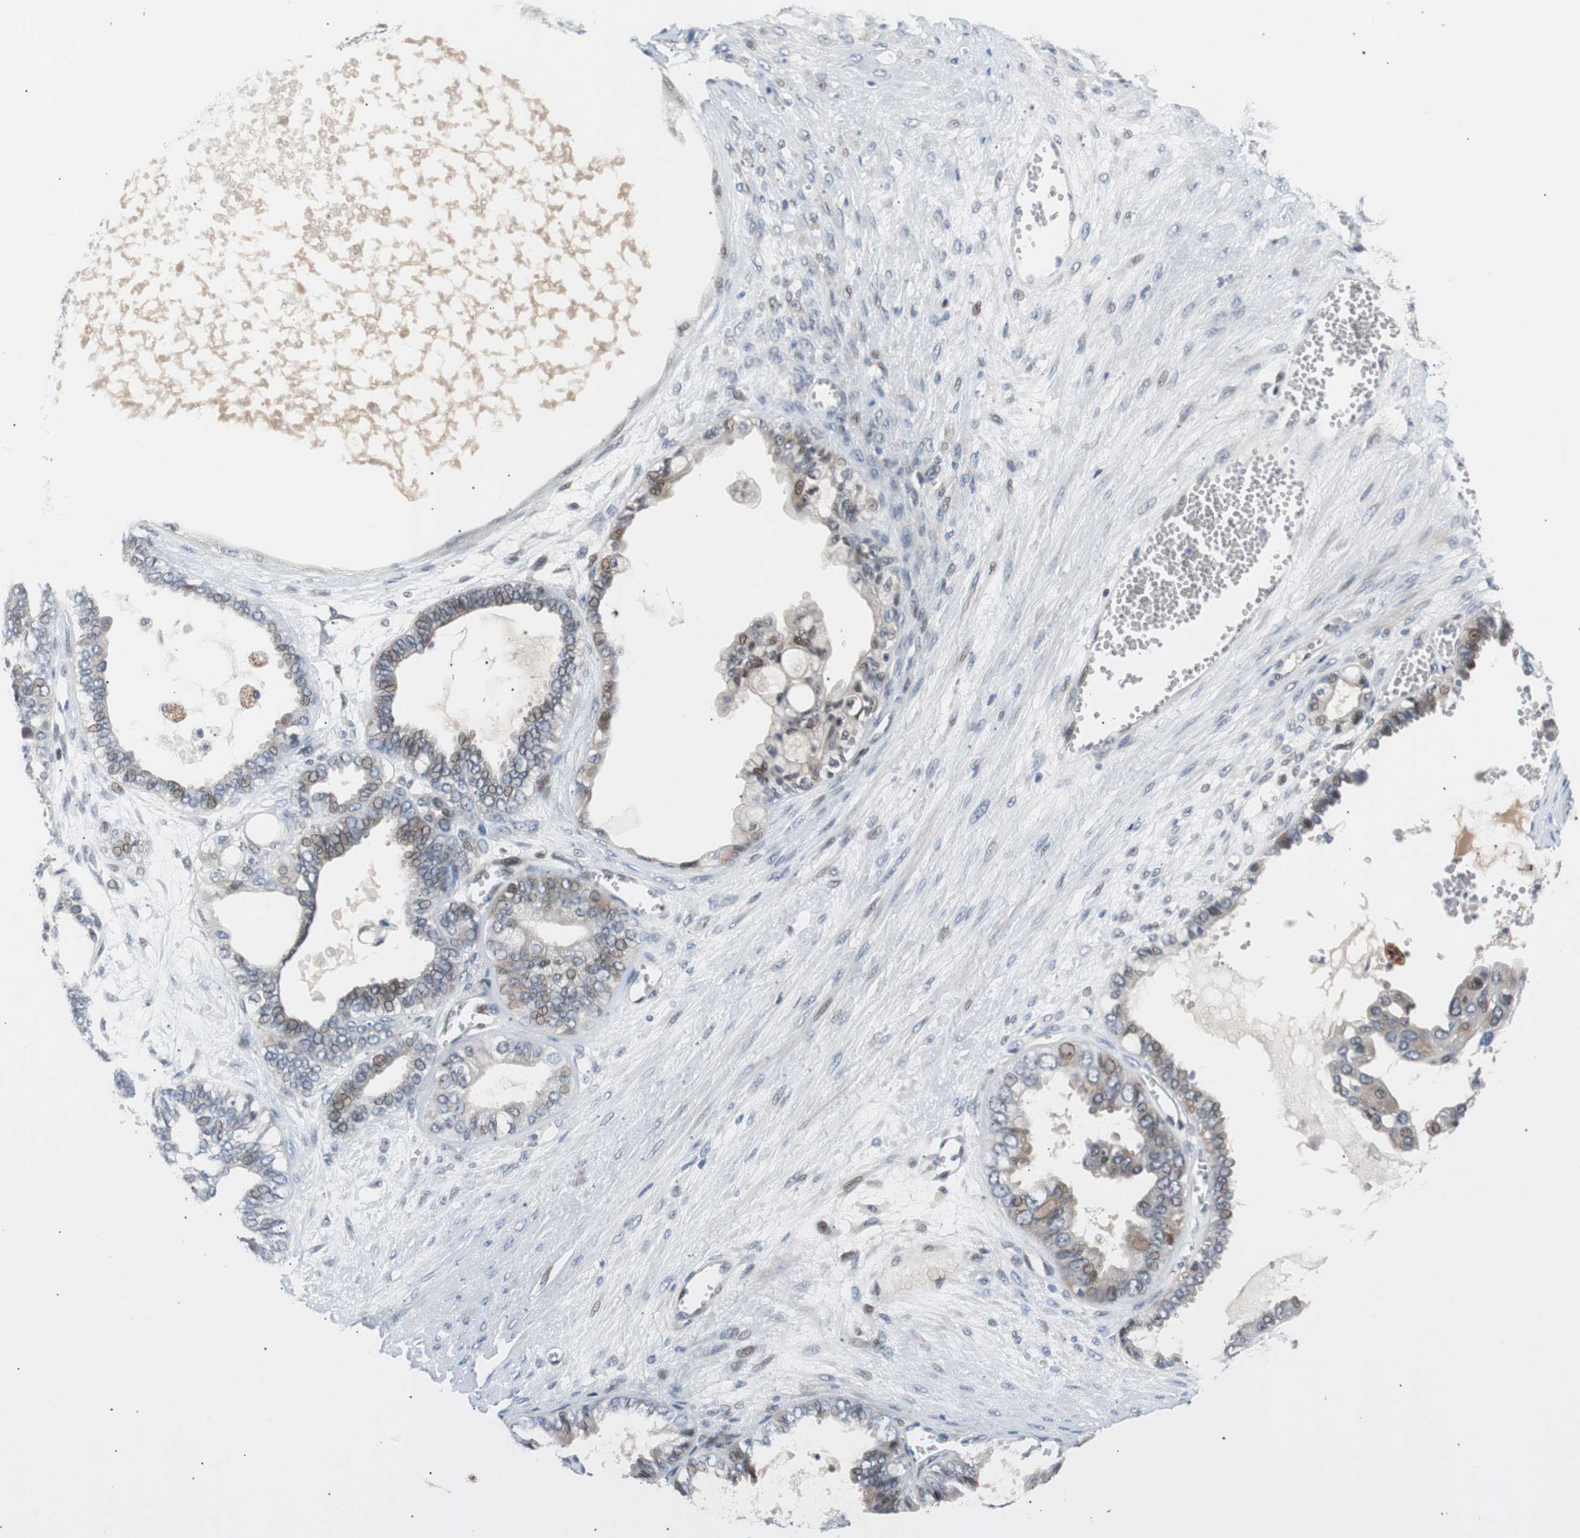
{"staining": {"intensity": "weak", "quantity": "25%-75%", "location": "nuclear"}, "tissue": "ovarian cancer", "cell_type": "Tumor cells", "image_type": "cancer", "snomed": [{"axis": "morphology", "description": "Carcinoma, NOS"}, {"axis": "morphology", "description": "Carcinoma, endometroid"}, {"axis": "topography", "description": "Ovary"}], "caption": "A micrograph of ovarian cancer (endometroid carcinoma) stained for a protein reveals weak nuclear brown staining in tumor cells. (Stains: DAB in brown, nuclei in blue, Microscopy: brightfield microscopy at high magnification).", "gene": "MAP2K4", "patient": {"sex": "female", "age": 50}}